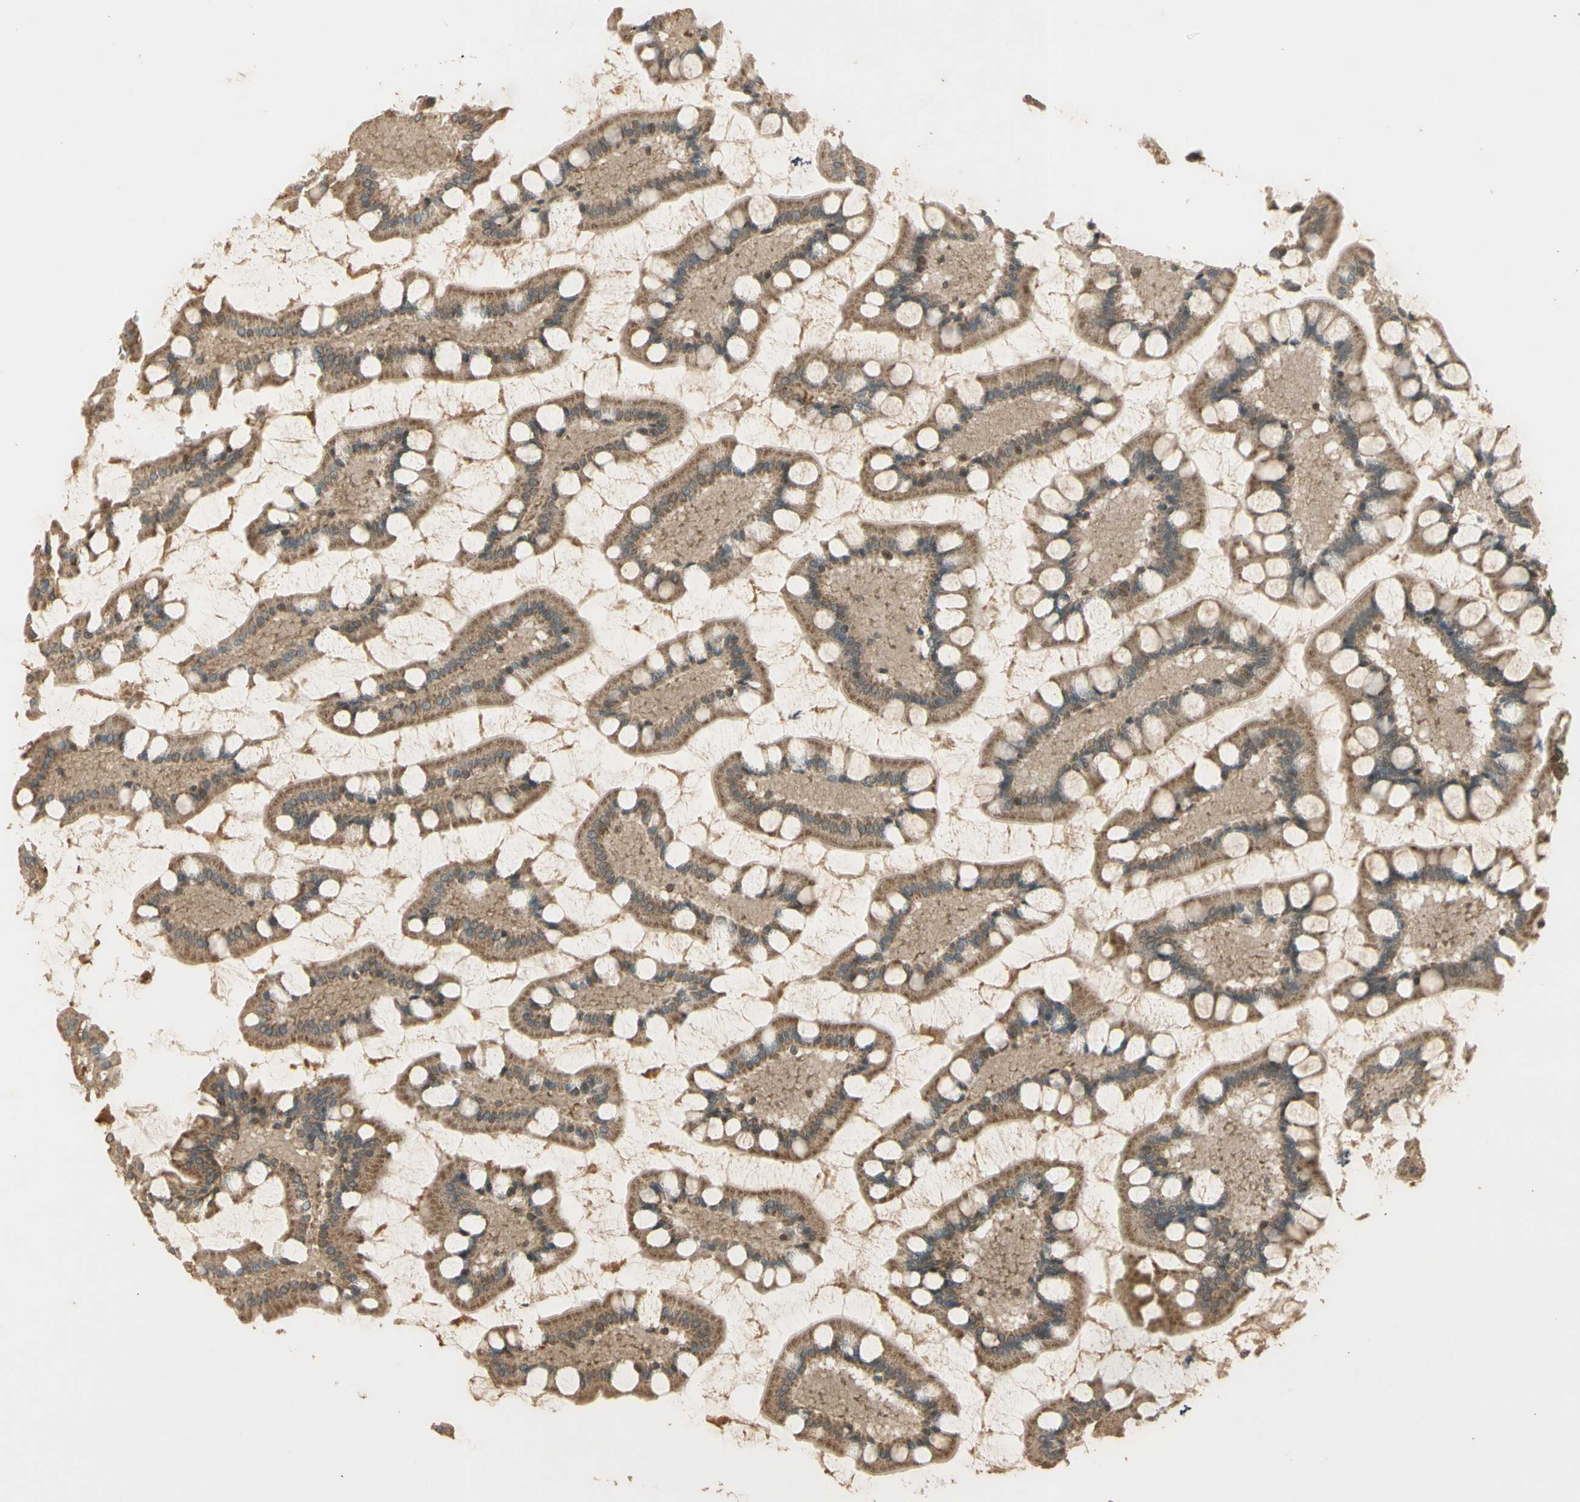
{"staining": {"intensity": "moderate", "quantity": ">75%", "location": "cytoplasmic/membranous"}, "tissue": "small intestine", "cell_type": "Glandular cells", "image_type": "normal", "snomed": [{"axis": "morphology", "description": "Normal tissue, NOS"}, {"axis": "topography", "description": "Small intestine"}], "caption": "An IHC photomicrograph of benign tissue is shown. Protein staining in brown shows moderate cytoplasmic/membranous positivity in small intestine within glandular cells. The staining was performed using DAB to visualize the protein expression in brown, while the nuclei were stained in blue with hematoxylin (Magnification: 20x).", "gene": "GMEB2", "patient": {"sex": "male", "age": 41}}